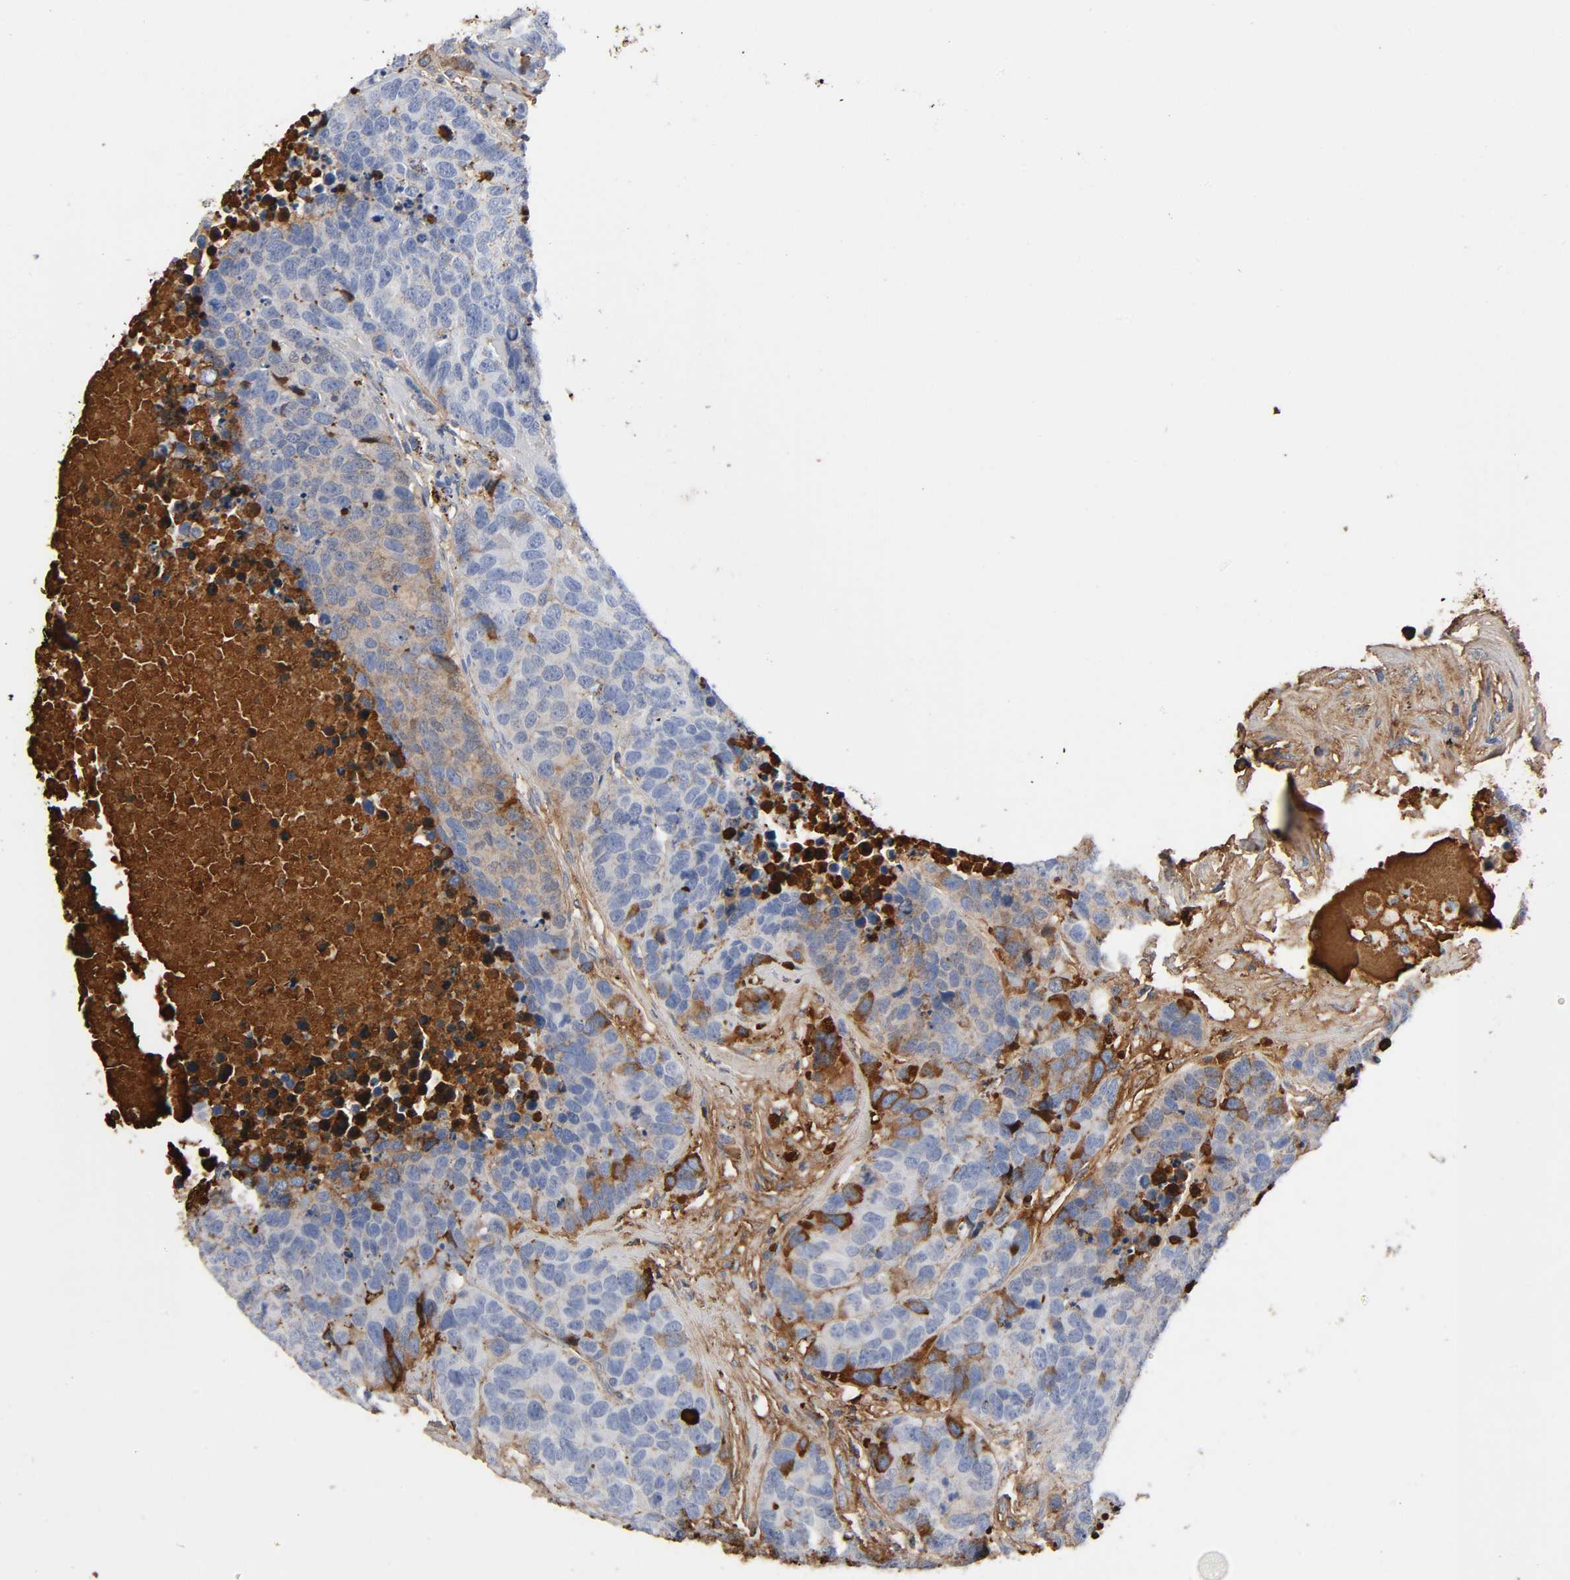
{"staining": {"intensity": "weak", "quantity": "25%-75%", "location": "cytoplasmic/membranous"}, "tissue": "carcinoid", "cell_type": "Tumor cells", "image_type": "cancer", "snomed": [{"axis": "morphology", "description": "Carcinoid, malignant, NOS"}, {"axis": "topography", "description": "Lung"}], "caption": "About 25%-75% of tumor cells in malignant carcinoid reveal weak cytoplasmic/membranous protein positivity as visualized by brown immunohistochemical staining.", "gene": "C3", "patient": {"sex": "male", "age": 60}}